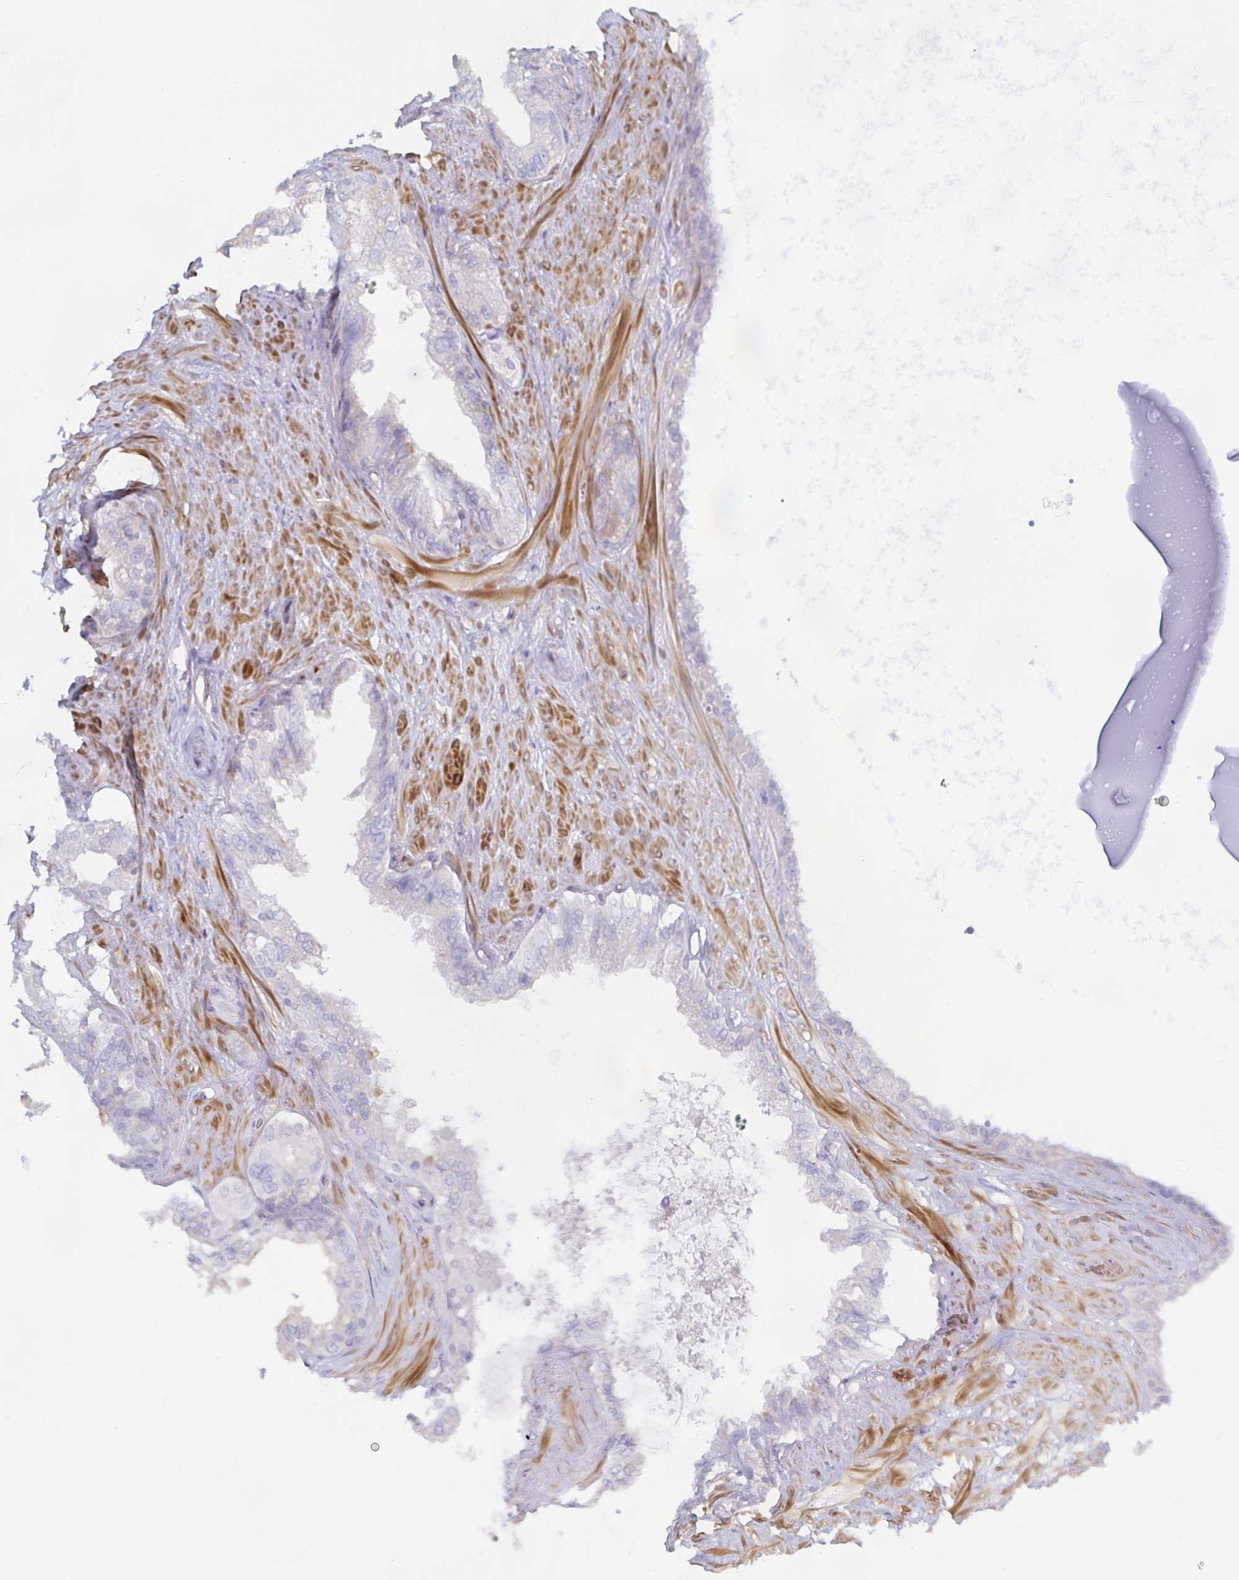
{"staining": {"intensity": "negative", "quantity": "none", "location": "none"}, "tissue": "seminal vesicle", "cell_type": "Glandular cells", "image_type": "normal", "snomed": [{"axis": "morphology", "description": "Normal tissue, NOS"}, {"axis": "topography", "description": "Seminal veicle"}, {"axis": "topography", "description": "Peripheral nerve tissue"}], "caption": "Micrograph shows no significant protein positivity in glandular cells of unremarkable seminal vesicle.", "gene": "METTL22", "patient": {"sex": "male", "age": 76}}